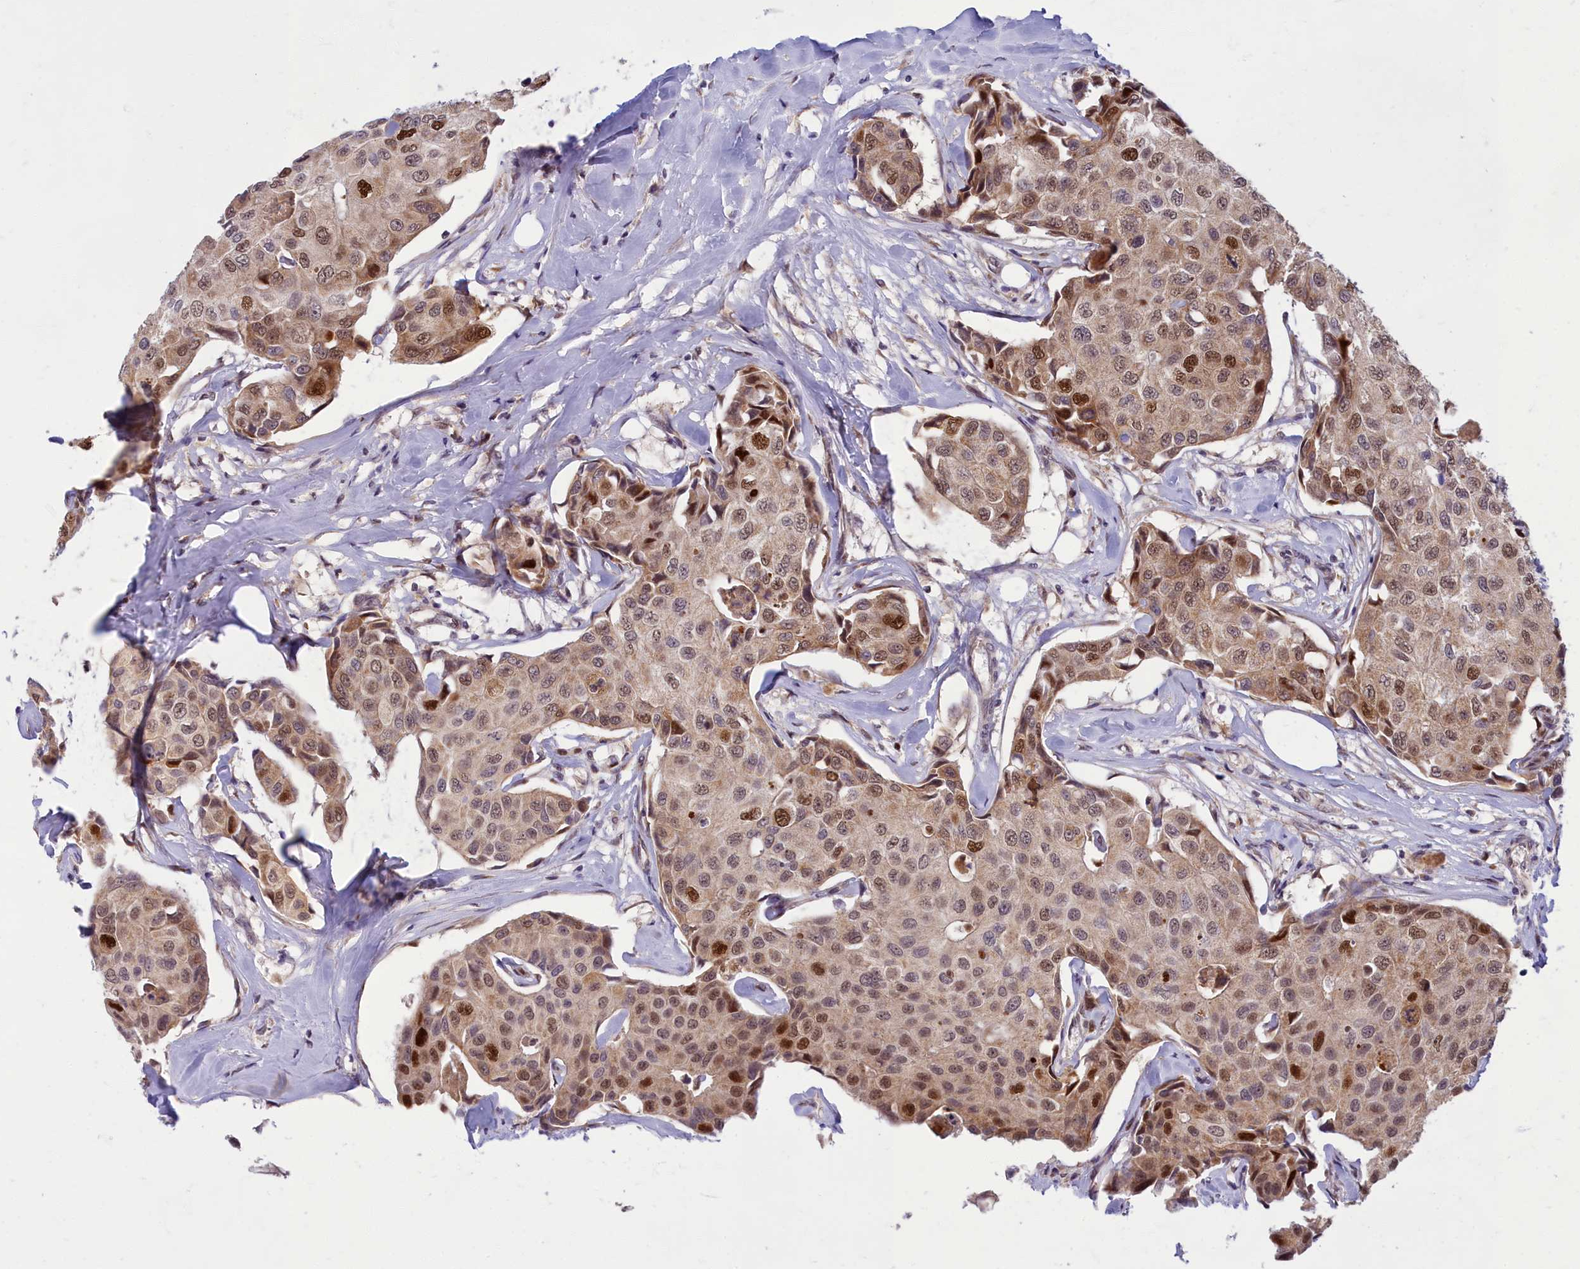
{"staining": {"intensity": "moderate", "quantity": "25%-75%", "location": "nuclear"}, "tissue": "breast cancer", "cell_type": "Tumor cells", "image_type": "cancer", "snomed": [{"axis": "morphology", "description": "Duct carcinoma"}, {"axis": "topography", "description": "Breast"}], "caption": "Tumor cells exhibit moderate nuclear expression in approximately 25%-75% of cells in breast cancer.", "gene": "EARS2", "patient": {"sex": "female", "age": 80}}